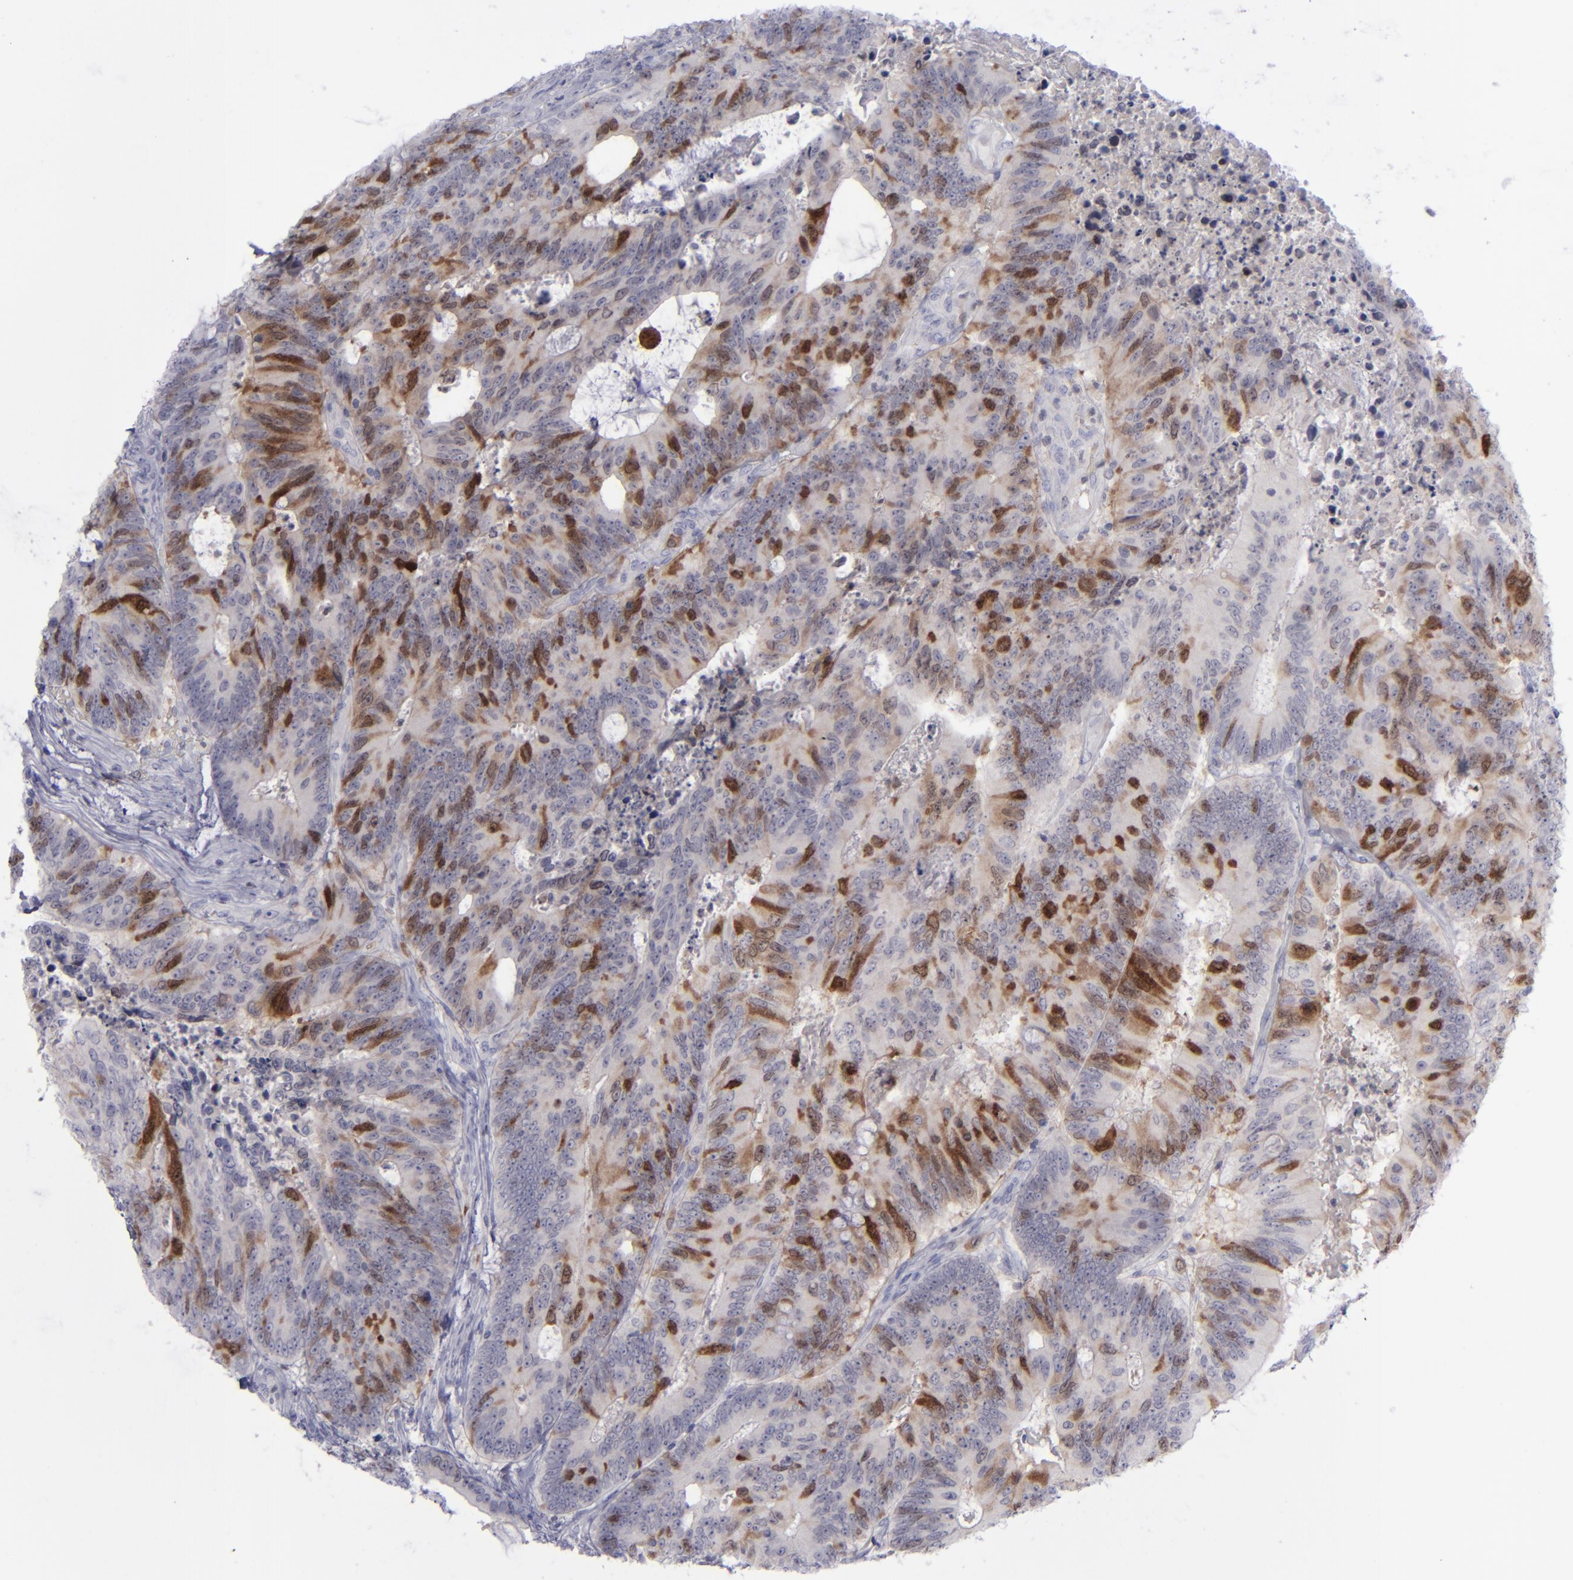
{"staining": {"intensity": "moderate", "quantity": "<25%", "location": "cytoplasmic/membranous,nuclear"}, "tissue": "colorectal cancer", "cell_type": "Tumor cells", "image_type": "cancer", "snomed": [{"axis": "morphology", "description": "Adenocarcinoma, NOS"}, {"axis": "topography", "description": "Colon"}], "caption": "This photomicrograph shows immunohistochemistry staining of adenocarcinoma (colorectal), with low moderate cytoplasmic/membranous and nuclear positivity in approximately <25% of tumor cells.", "gene": "AURKA", "patient": {"sex": "male", "age": 65}}